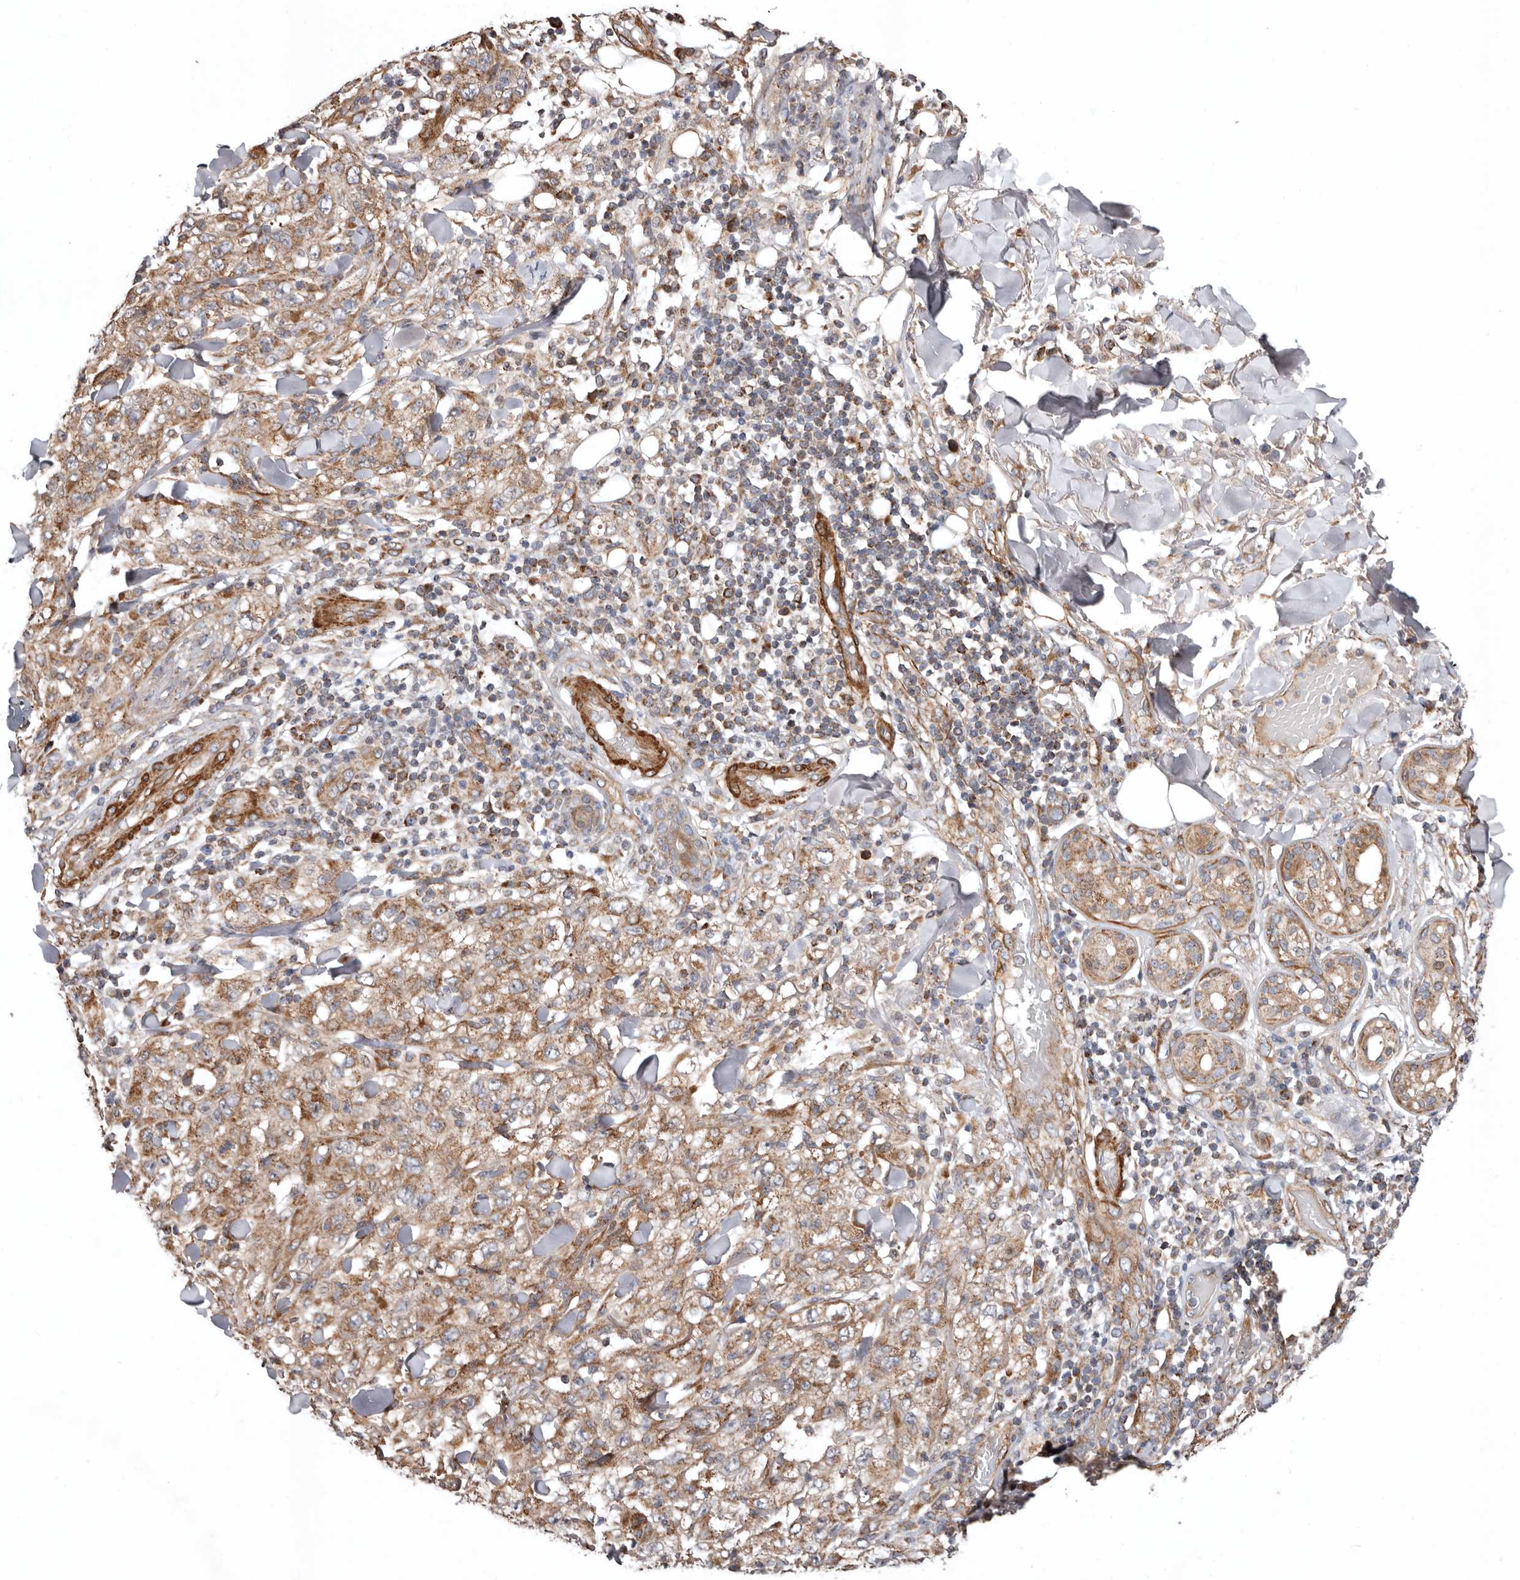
{"staining": {"intensity": "moderate", "quantity": ">75%", "location": "cytoplasmic/membranous"}, "tissue": "skin cancer", "cell_type": "Tumor cells", "image_type": "cancer", "snomed": [{"axis": "morphology", "description": "Squamous cell carcinoma, NOS"}, {"axis": "topography", "description": "Skin"}], "caption": "A histopathology image showing moderate cytoplasmic/membranous expression in about >75% of tumor cells in skin cancer (squamous cell carcinoma), as visualized by brown immunohistochemical staining.", "gene": "PROKR1", "patient": {"sex": "female", "age": 88}}